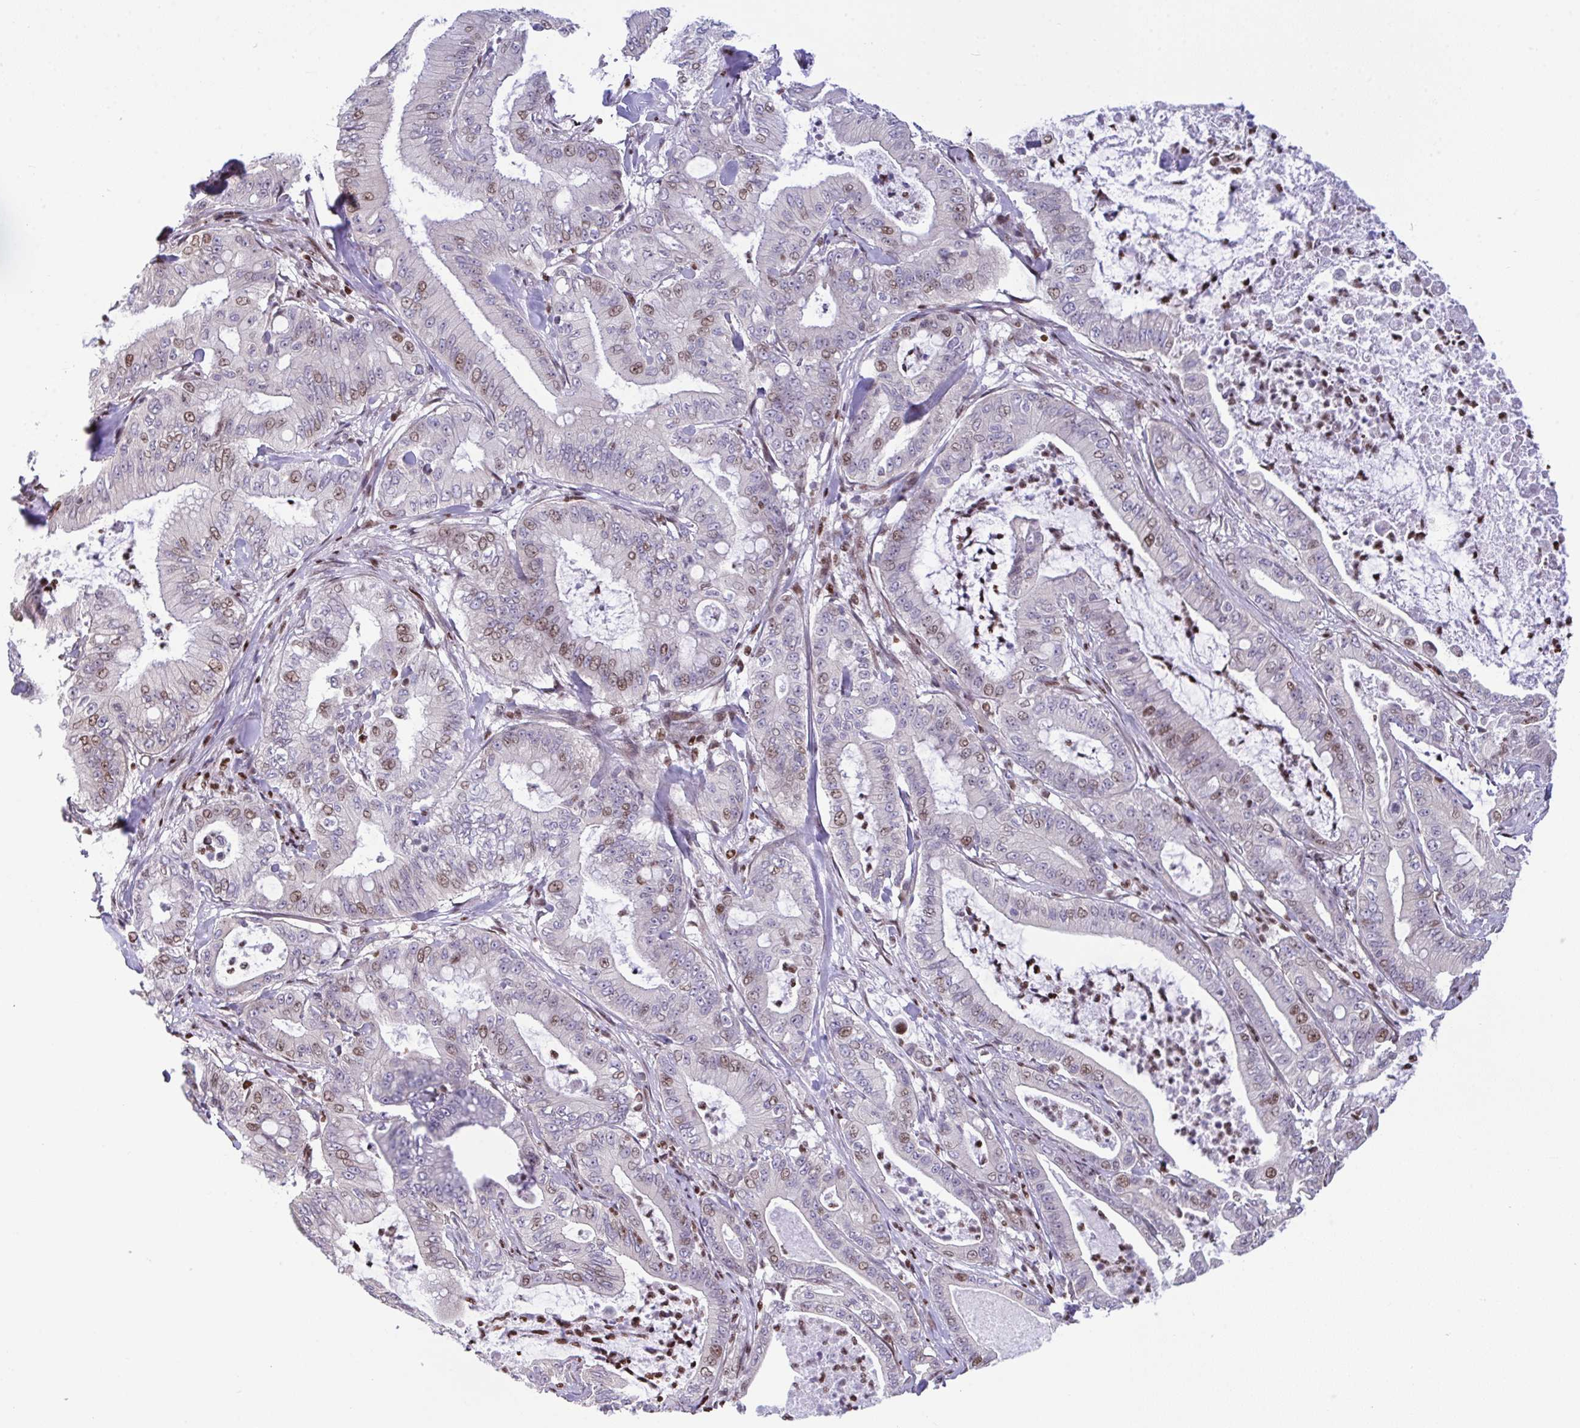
{"staining": {"intensity": "moderate", "quantity": "<25%", "location": "nuclear"}, "tissue": "pancreatic cancer", "cell_type": "Tumor cells", "image_type": "cancer", "snomed": [{"axis": "morphology", "description": "Adenocarcinoma, NOS"}, {"axis": "topography", "description": "Pancreas"}], "caption": "There is low levels of moderate nuclear positivity in tumor cells of pancreatic adenocarcinoma, as demonstrated by immunohistochemical staining (brown color).", "gene": "RAPGEF5", "patient": {"sex": "male", "age": 71}}